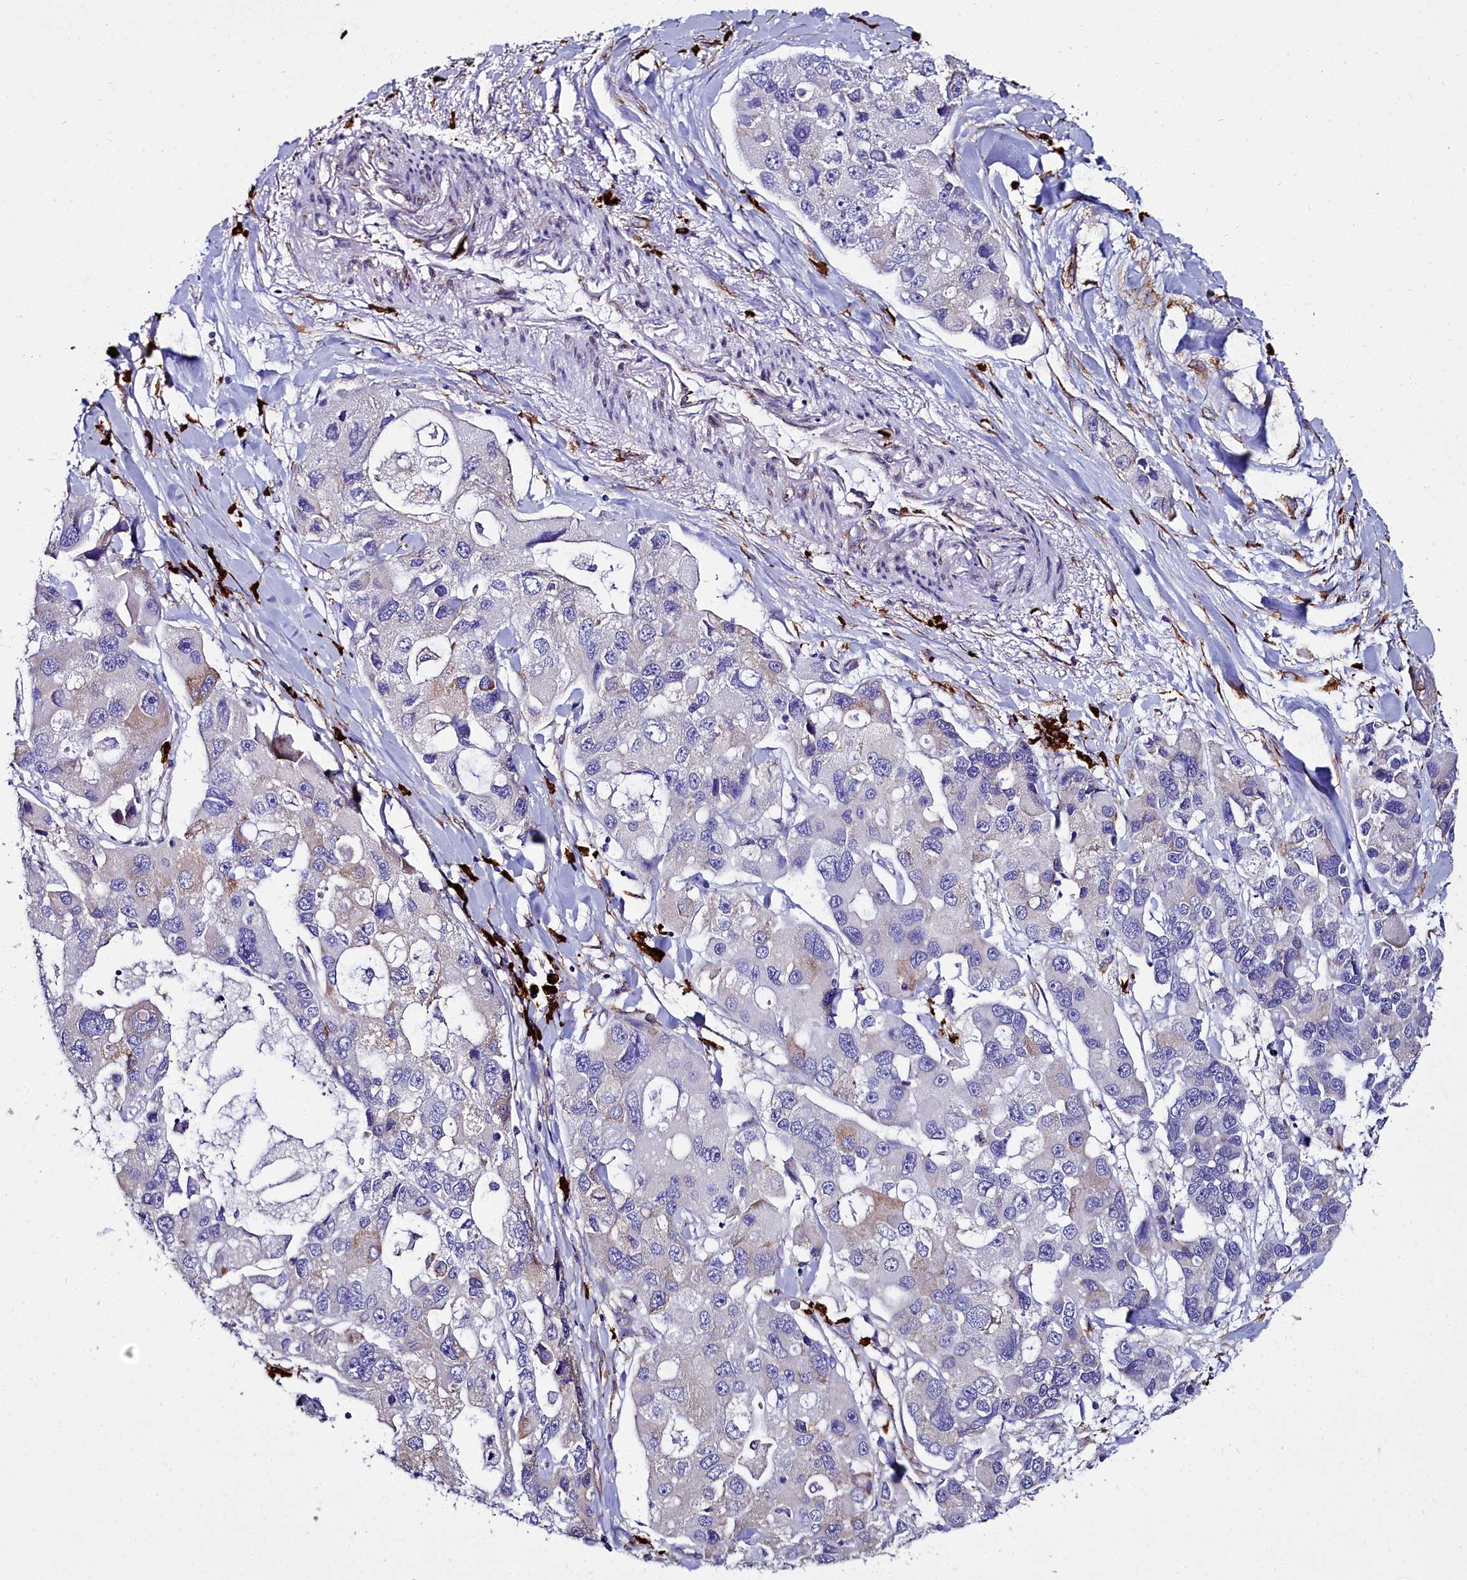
{"staining": {"intensity": "negative", "quantity": "none", "location": "none"}, "tissue": "lung cancer", "cell_type": "Tumor cells", "image_type": "cancer", "snomed": [{"axis": "morphology", "description": "Adenocarcinoma, NOS"}, {"axis": "topography", "description": "Lung"}], "caption": "DAB (3,3'-diaminobenzidine) immunohistochemical staining of lung cancer reveals no significant positivity in tumor cells.", "gene": "TXNDC5", "patient": {"sex": "female", "age": 54}}